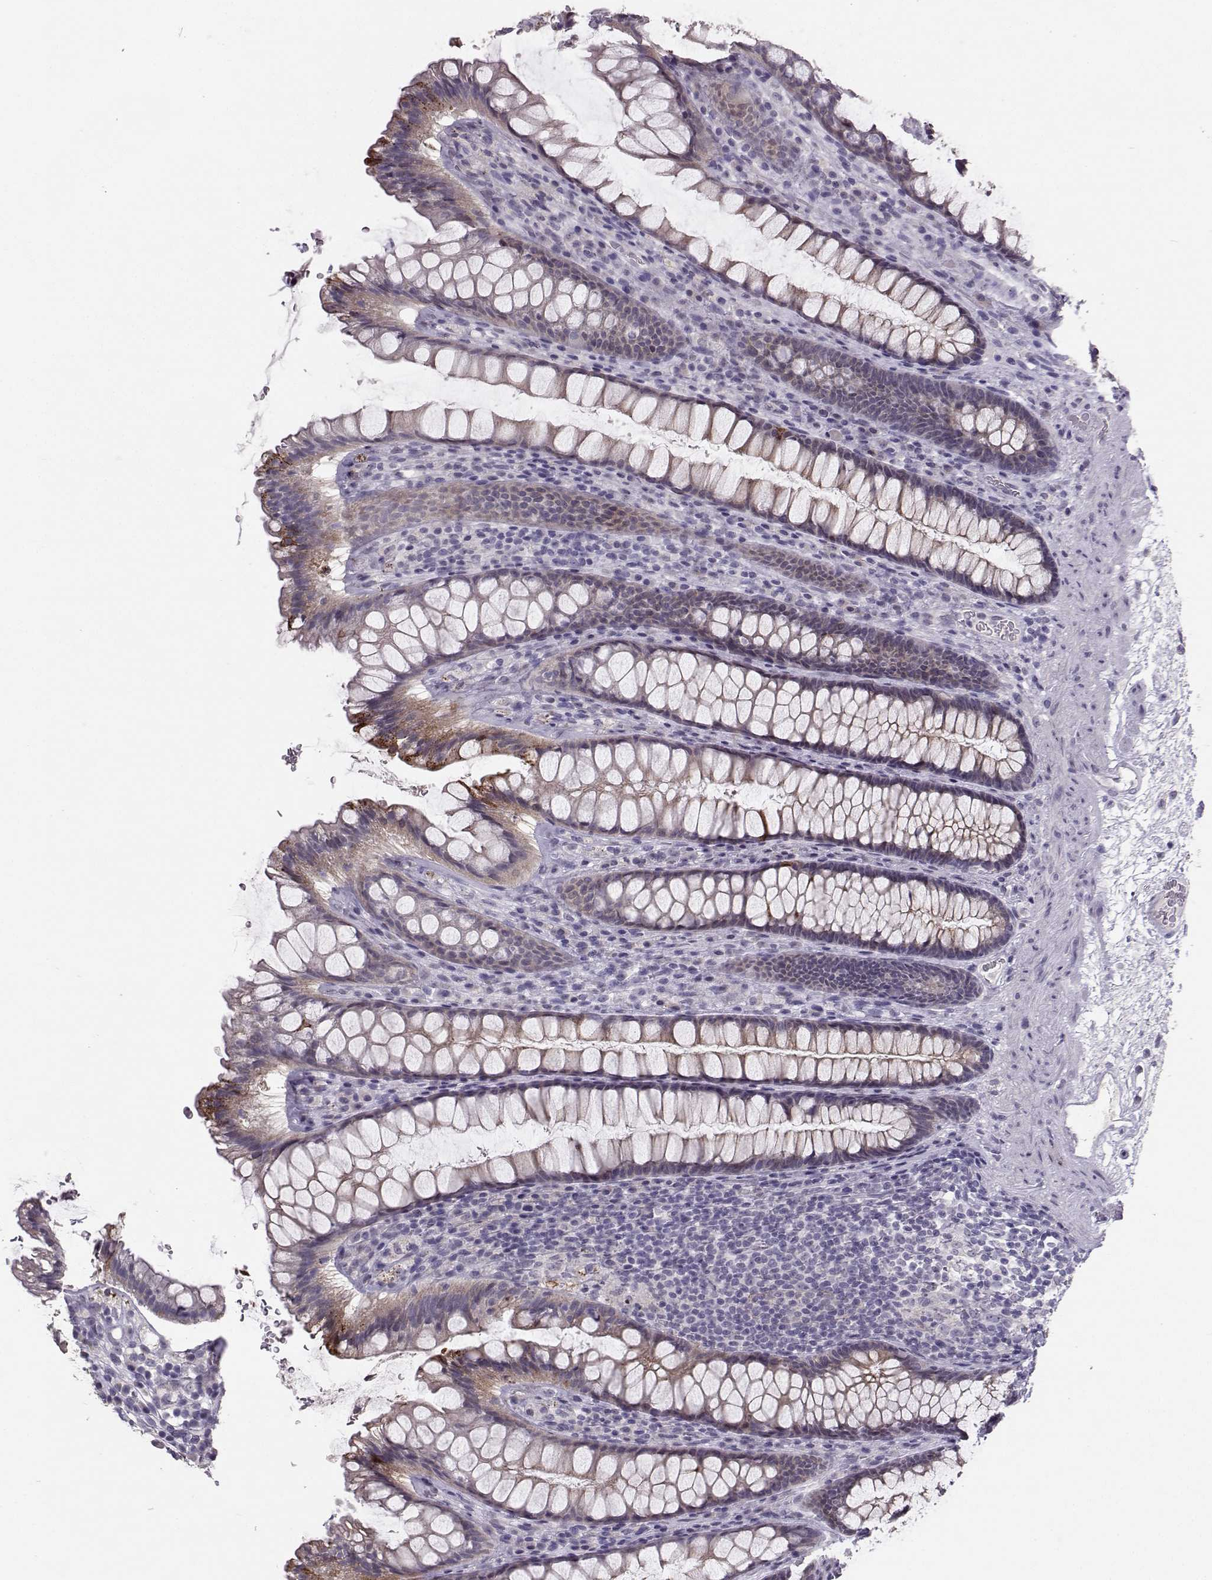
{"staining": {"intensity": "moderate", "quantity": "<25%", "location": "cytoplasmic/membranous"}, "tissue": "rectum", "cell_type": "Glandular cells", "image_type": "normal", "snomed": [{"axis": "morphology", "description": "Normal tissue, NOS"}, {"axis": "topography", "description": "Rectum"}], "caption": "Normal rectum was stained to show a protein in brown. There is low levels of moderate cytoplasmic/membranous staining in approximately <25% of glandular cells.", "gene": "PKP2", "patient": {"sex": "male", "age": 72}}